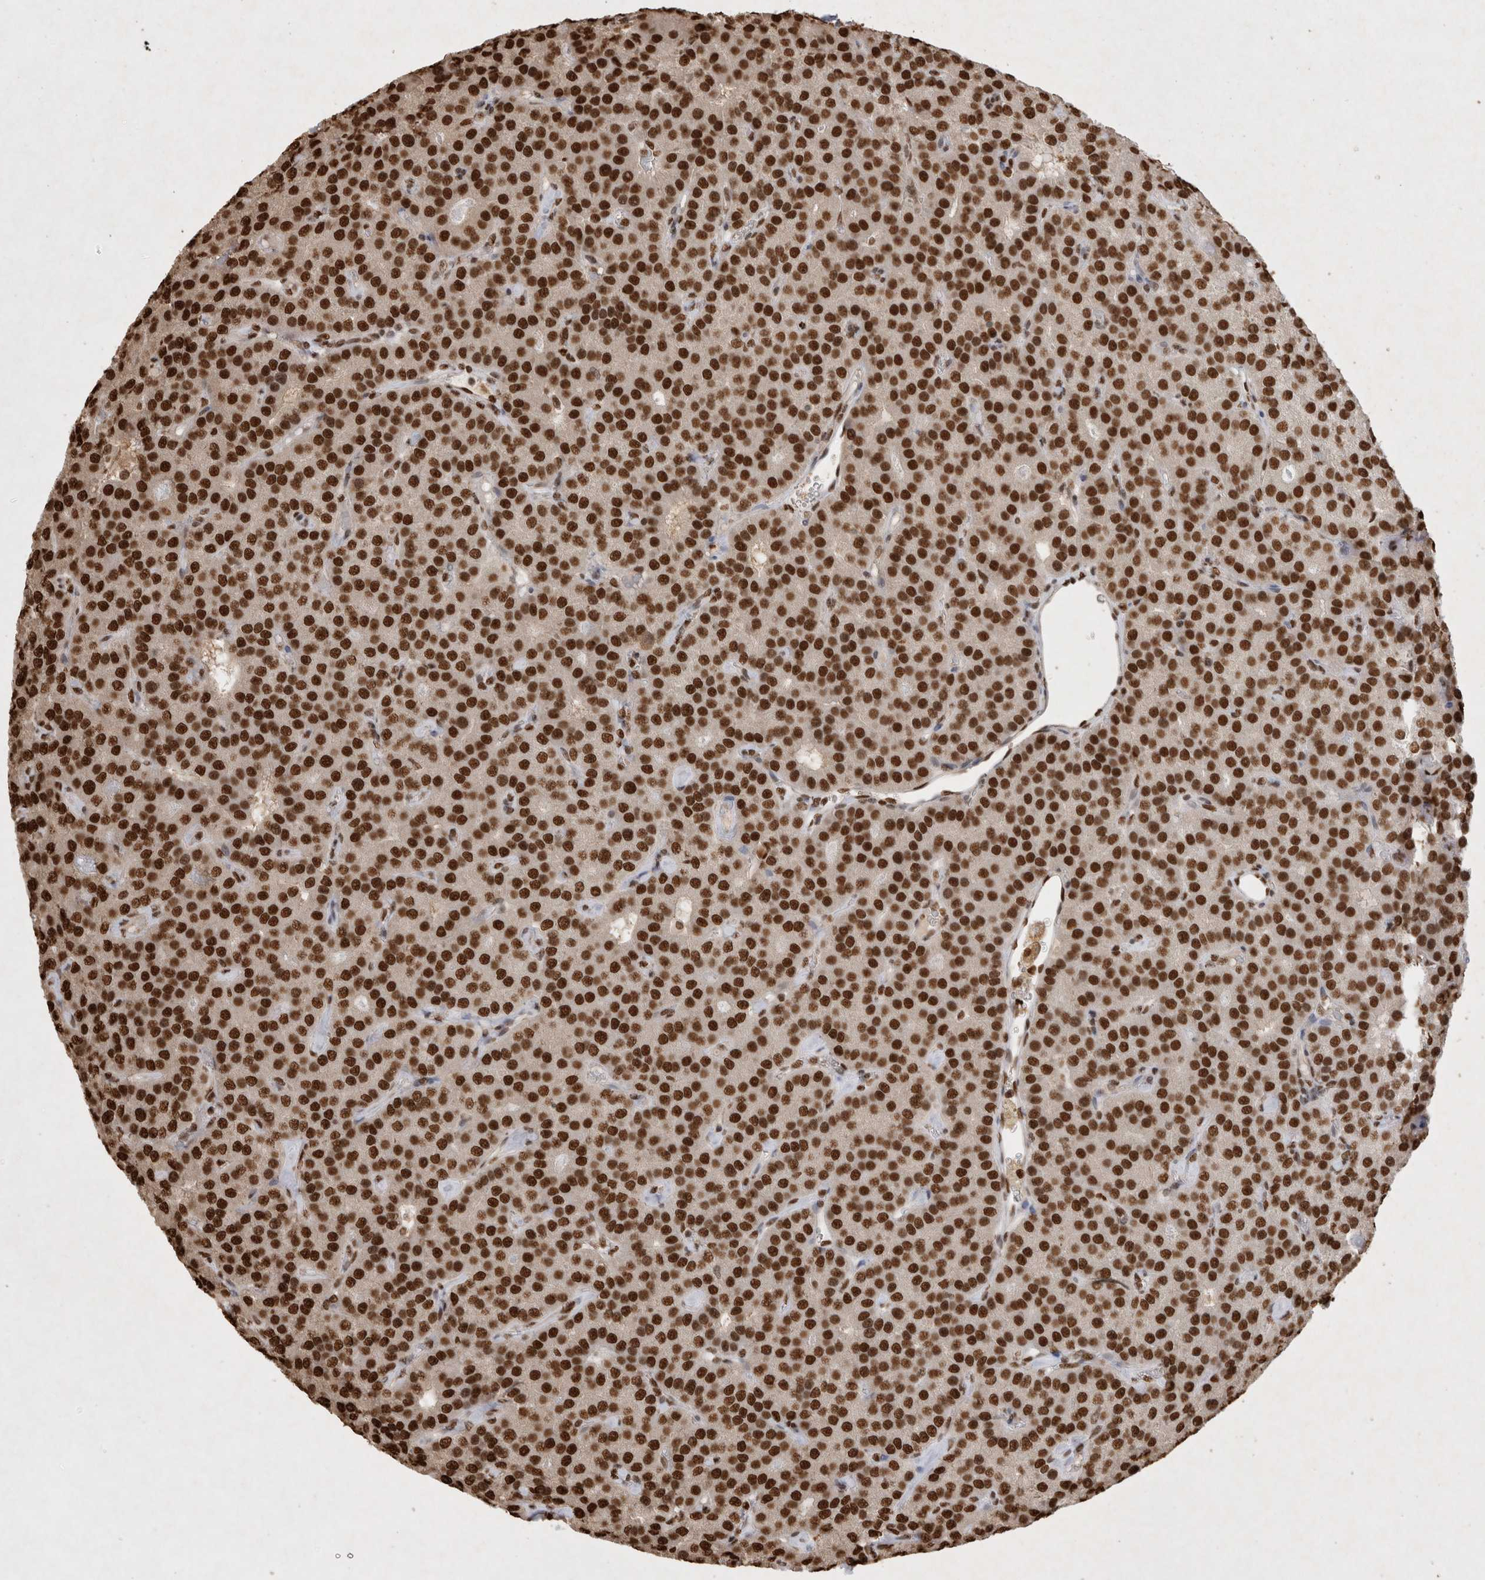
{"staining": {"intensity": "strong", "quantity": ">75%", "location": "cytoplasmic/membranous,nuclear"}, "tissue": "parathyroid gland", "cell_type": "Glandular cells", "image_type": "normal", "snomed": [{"axis": "morphology", "description": "Normal tissue, NOS"}, {"axis": "morphology", "description": "Adenoma, NOS"}, {"axis": "topography", "description": "Parathyroid gland"}], "caption": "This photomicrograph shows immunohistochemistry staining of normal human parathyroid gland, with high strong cytoplasmic/membranous,nuclear expression in approximately >75% of glandular cells.", "gene": "HDGF", "patient": {"sex": "female", "age": 86}}